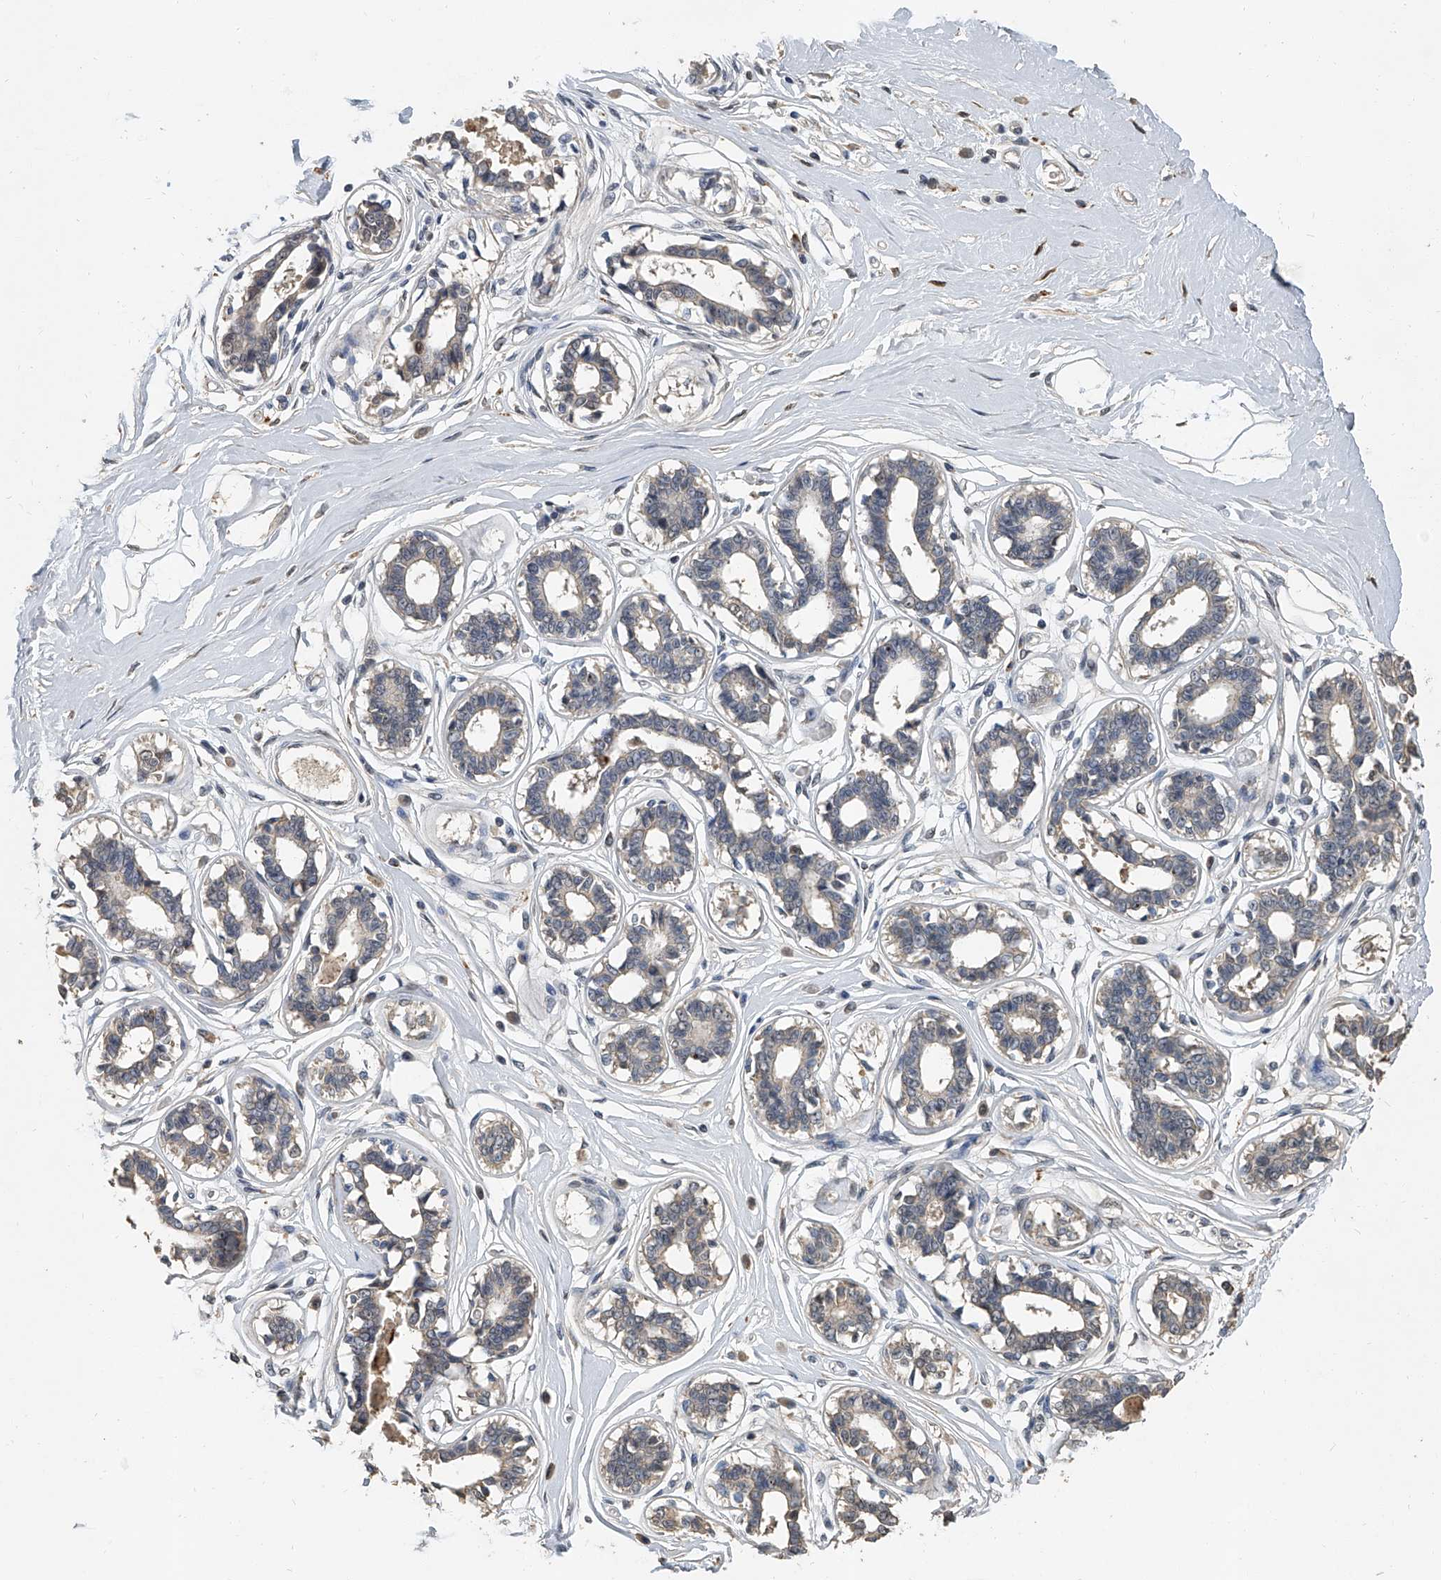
{"staining": {"intensity": "moderate", "quantity": "<25%", "location": "cytoplasmic/membranous"}, "tissue": "breast", "cell_type": "Adipocytes", "image_type": "normal", "snomed": [{"axis": "morphology", "description": "Normal tissue, NOS"}, {"axis": "topography", "description": "Breast"}], "caption": "This image exhibits IHC staining of benign human breast, with low moderate cytoplasmic/membranous expression in about <25% of adipocytes.", "gene": "JAG2", "patient": {"sex": "female", "age": 45}}